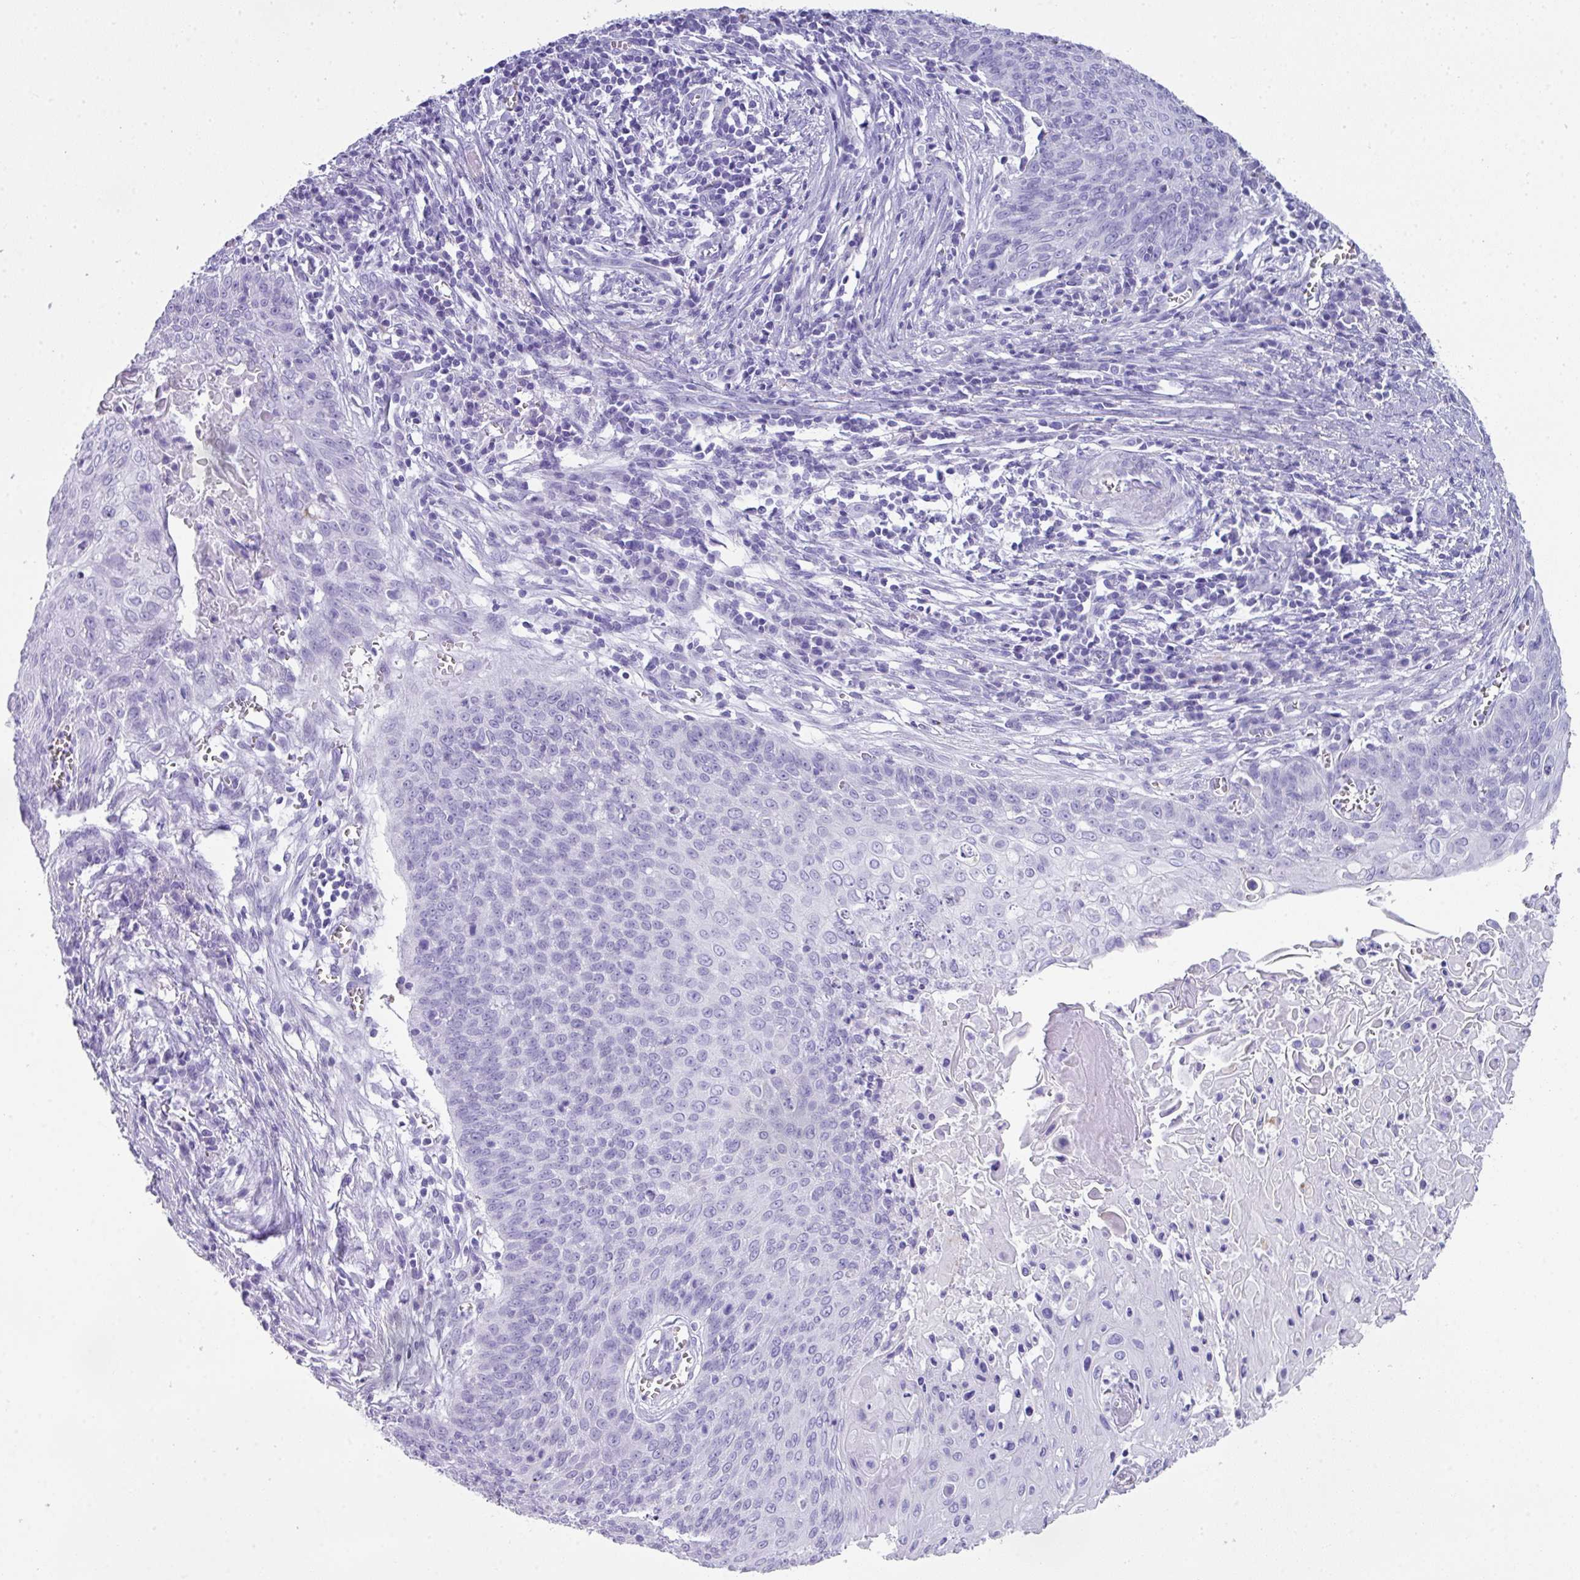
{"staining": {"intensity": "negative", "quantity": "none", "location": "none"}, "tissue": "cervical cancer", "cell_type": "Tumor cells", "image_type": "cancer", "snomed": [{"axis": "morphology", "description": "Squamous cell carcinoma, NOS"}, {"axis": "topography", "description": "Cervix"}], "caption": "This is an IHC histopathology image of human cervical cancer. There is no expression in tumor cells.", "gene": "ZNF568", "patient": {"sex": "female", "age": 39}}